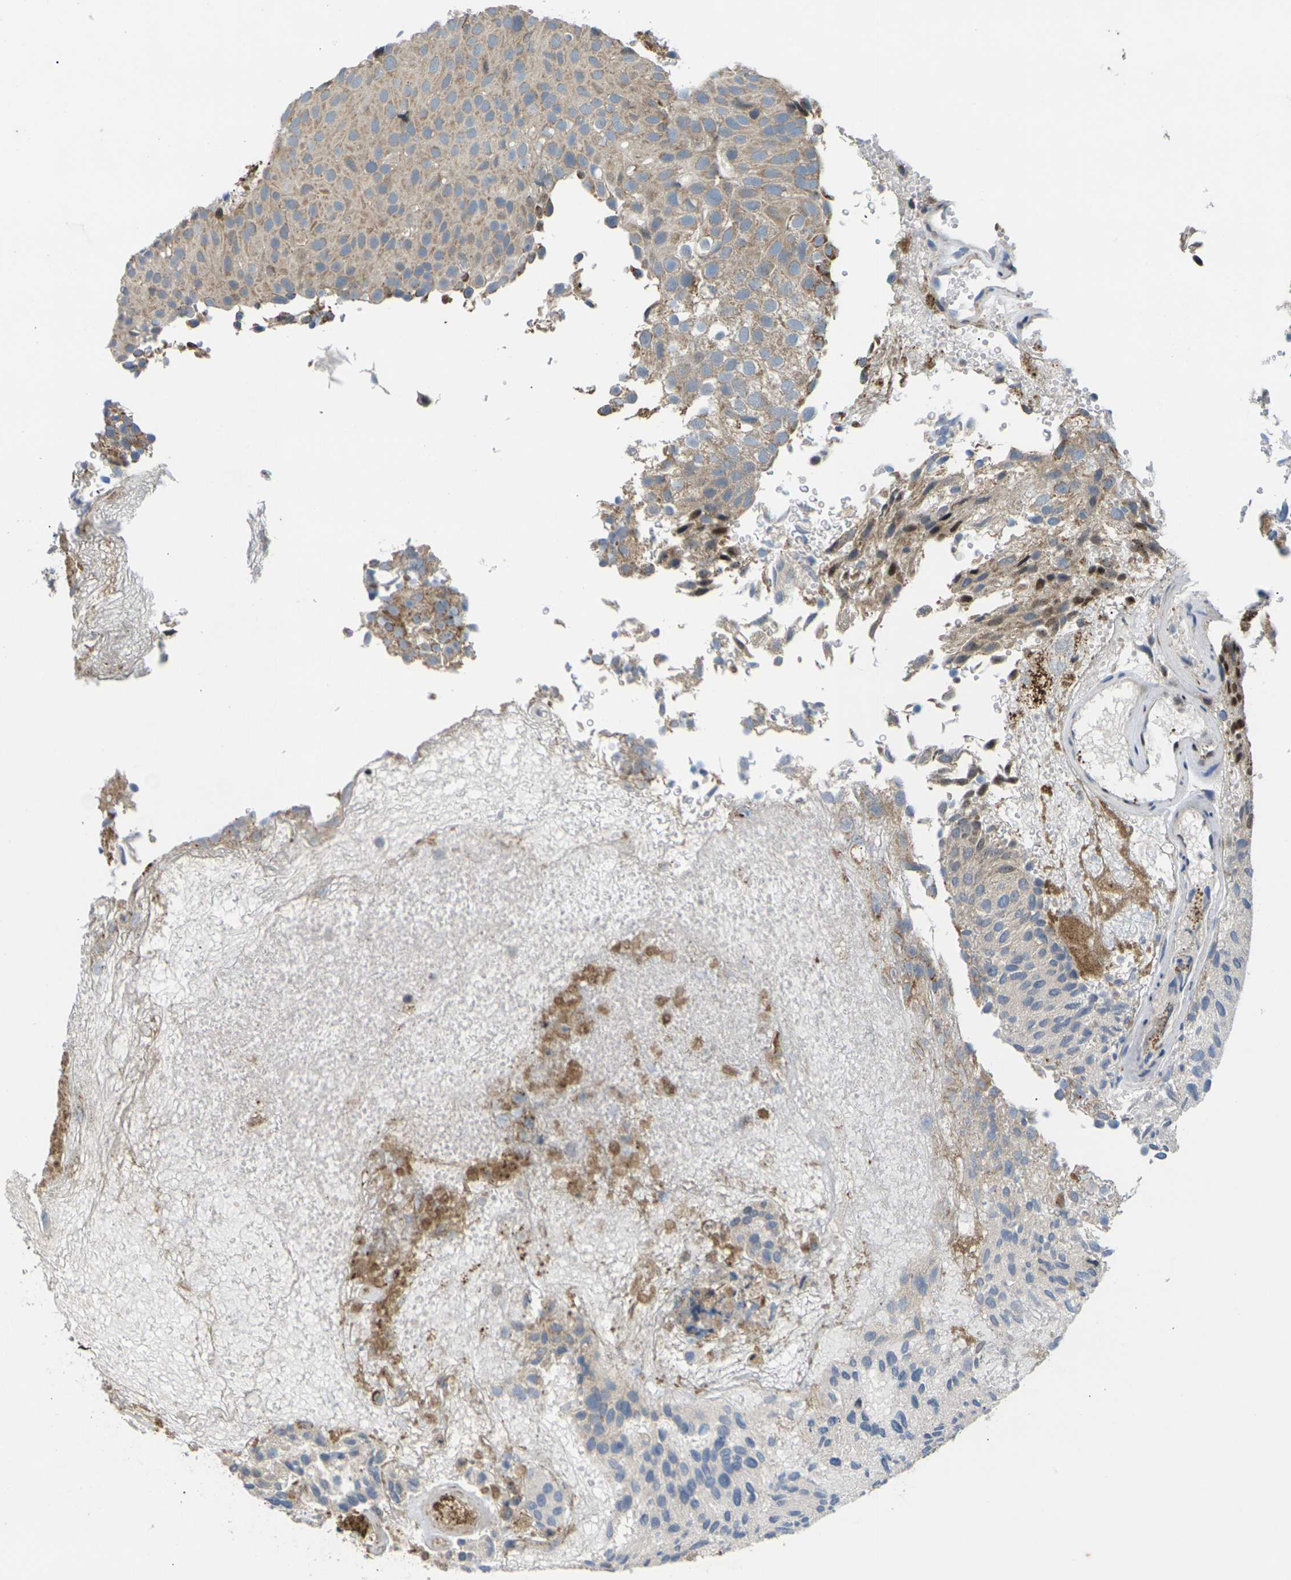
{"staining": {"intensity": "weak", "quantity": ">75%", "location": "cytoplasmic/membranous"}, "tissue": "urothelial cancer", "cell_type": "Tumor cells", "image_type": "cancer", "snomed": [{"axis": "morphology", "description": "Urothelial carcinoma, Low grade"}, {"axis": "topography", "description": "Urinary bladder"}], "caption": "Immunohistochemistry staining of urothelial cancer, which reveals low levels of weak cytoplasmic/membranous staining in approximately >75% of tumor cells indicating weak cytoplasmic/membranous protein staining. The staining was performed using DAB (3,3'-diaminobenzidine) (brown) for protein detection and nuclei were counterstained in hematoxylin (blue).", "gene": "RPS6KA3", "patient": {"sex": "male", "age": 78}}